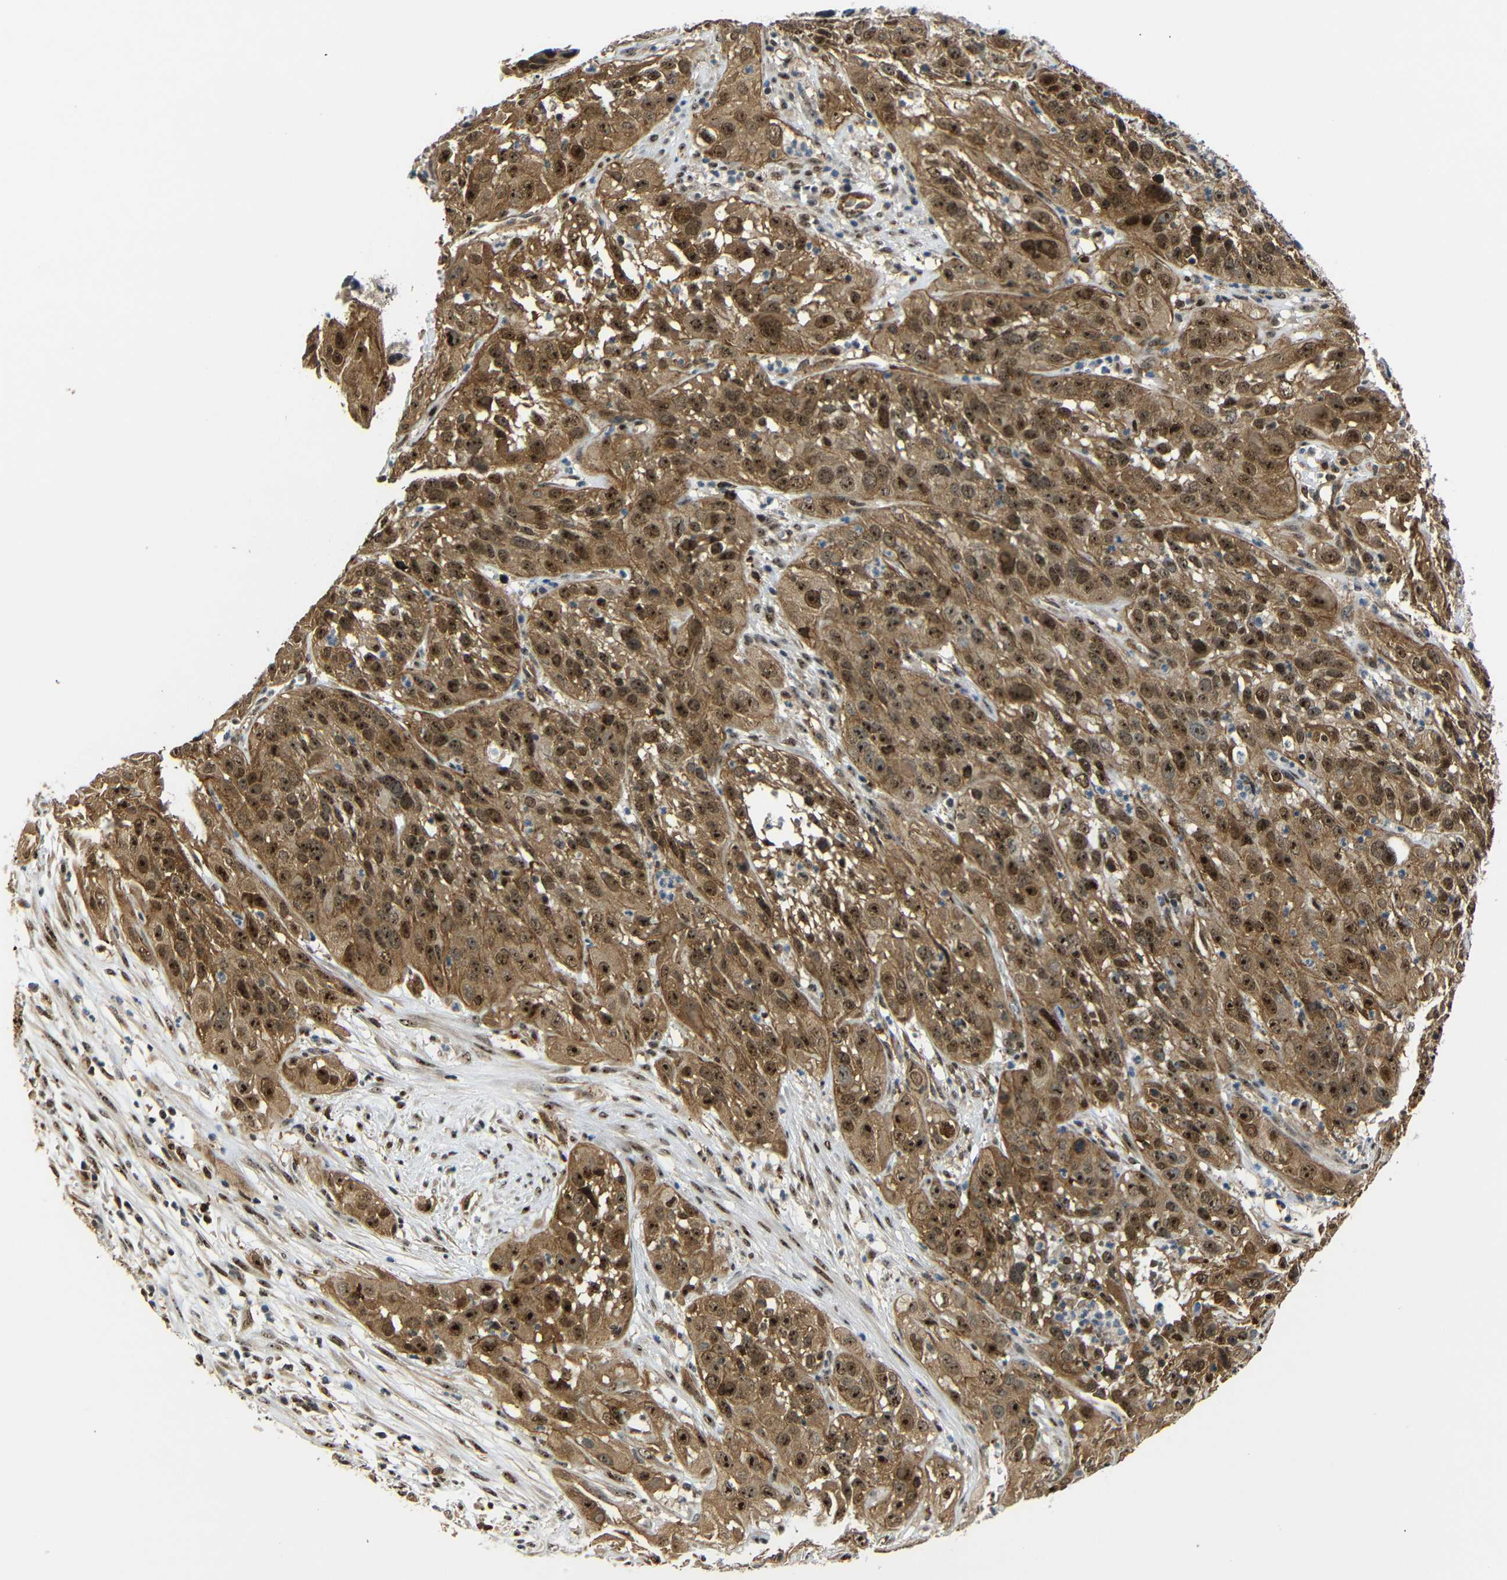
{"staining": {"intensity": "strong", "quantity": ">75%", "location": "cytoplasmic/membranous,nuclear"}, "tissue": "cervical cancer", "cell_type": "Tumor cells", "image_type": "cancer", "snomed": [{"axis": "morphology", "description": "Squamous cell carcinoma, NOS"}, {"axis": "topography", "description": "Cervix"}], "caption": "Immunohistochemistry (IHC) of cervical squamous cell carcinoma reveals high levels of strong cytoplasmic/membranous and nuclear staining in approximately >75% of tumor cells.", "gene": "PARN", "patient": {"sex": "female", "age": 32}}